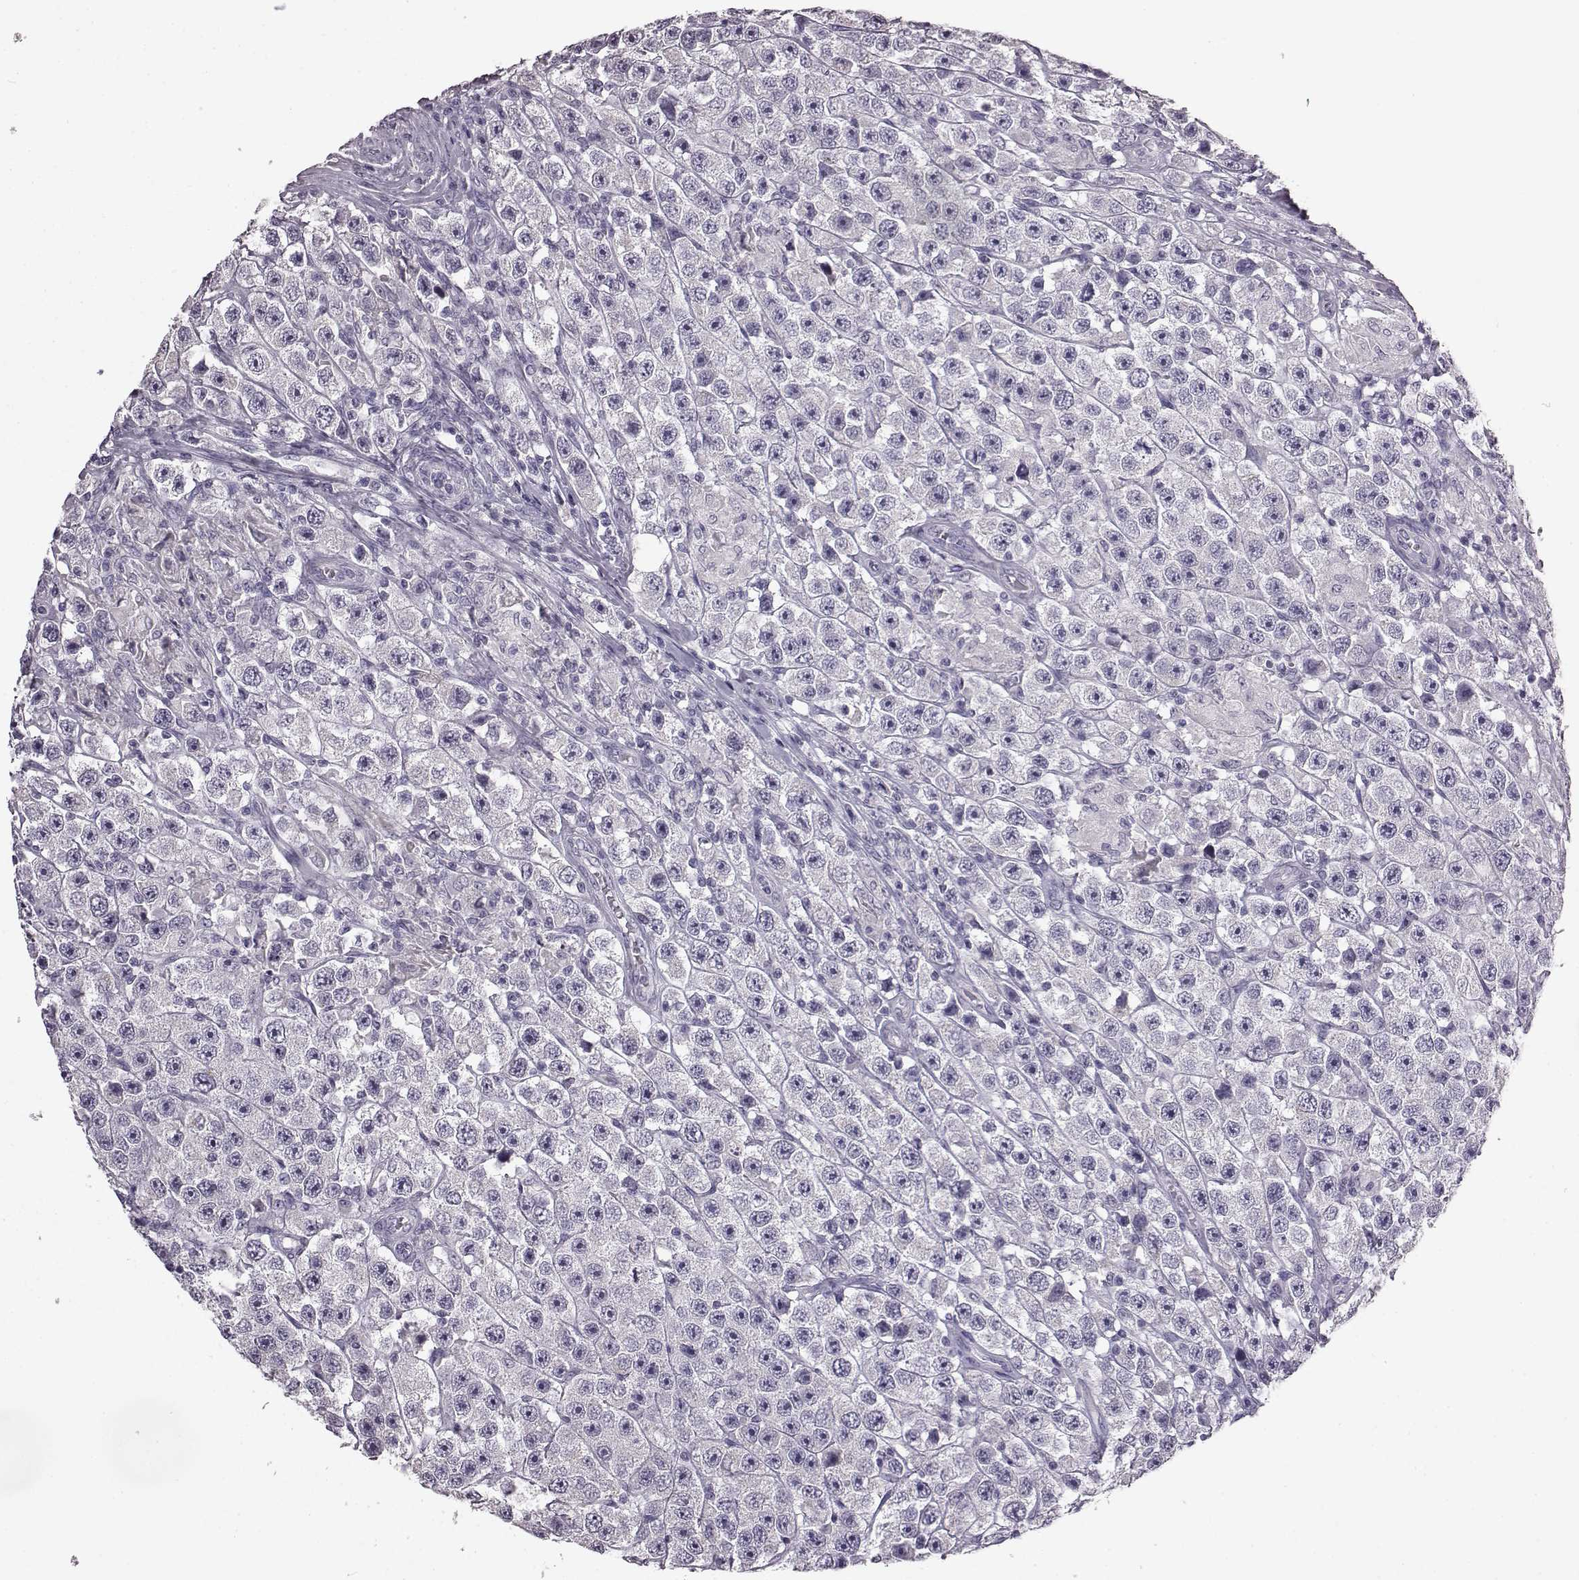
{"staining": {"intensity": "negative", "quantity": "none", "location": "none"}, "tissue": "testis cancer", "cell_type": "Tumor cells", "image_type": "cancer", "snomed": [{"axis": "morphology", "description": "Seminoma, NOS"}, {"axis": "topography", "description": "Testis"}], "caption": "This is an immunohistochemistry histopathology image of testis seminoma. There is no positivity in tumor cells.", "gene": "ODAD4", "patient": {"sex": "male", "age": 45}}